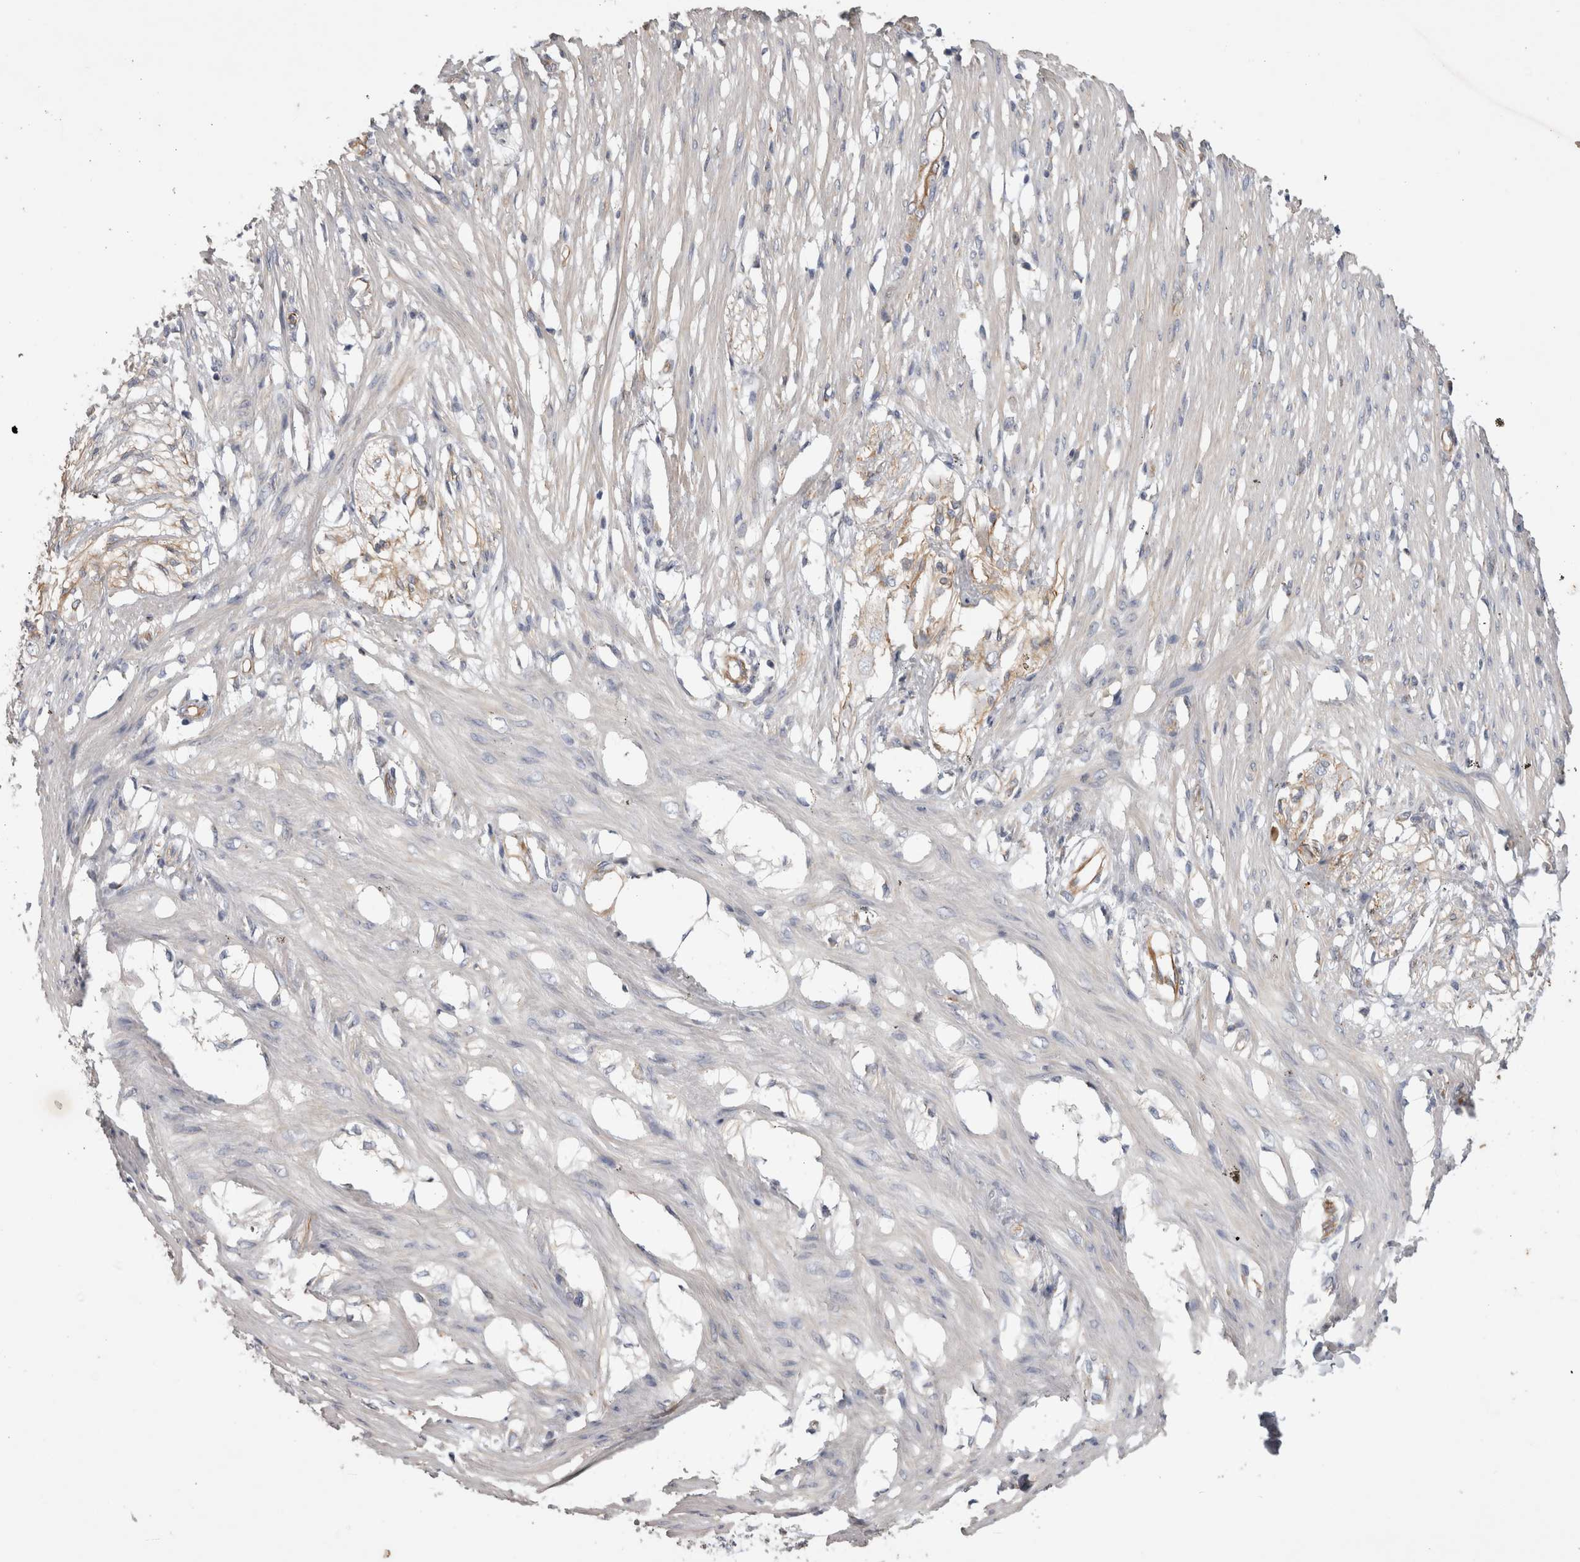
{"staining": {"intensity": "weak", "quantity": "<25%", "location": "cytoplasmic/membranous"}, "tissue": "smooth muscle", "cell_type": "Smooth muscle cells", "image_type": "normal", "snomed": [{"axis": "morphology", "description": "Normal tissue, NOS"}, {"axis": "morphology", "description": "Adenocarcinoma, NOS"}, {"axis": "topography", "description": "Smooth muscle"}, {"axis": "topography", "description": "Colon"}], "caption": "The histopathology image reveals no significant positivity in smooth muscle cells of smooth muscle.", "gene": "STRADB", "patient": {"sex": "male", "age": 14}}